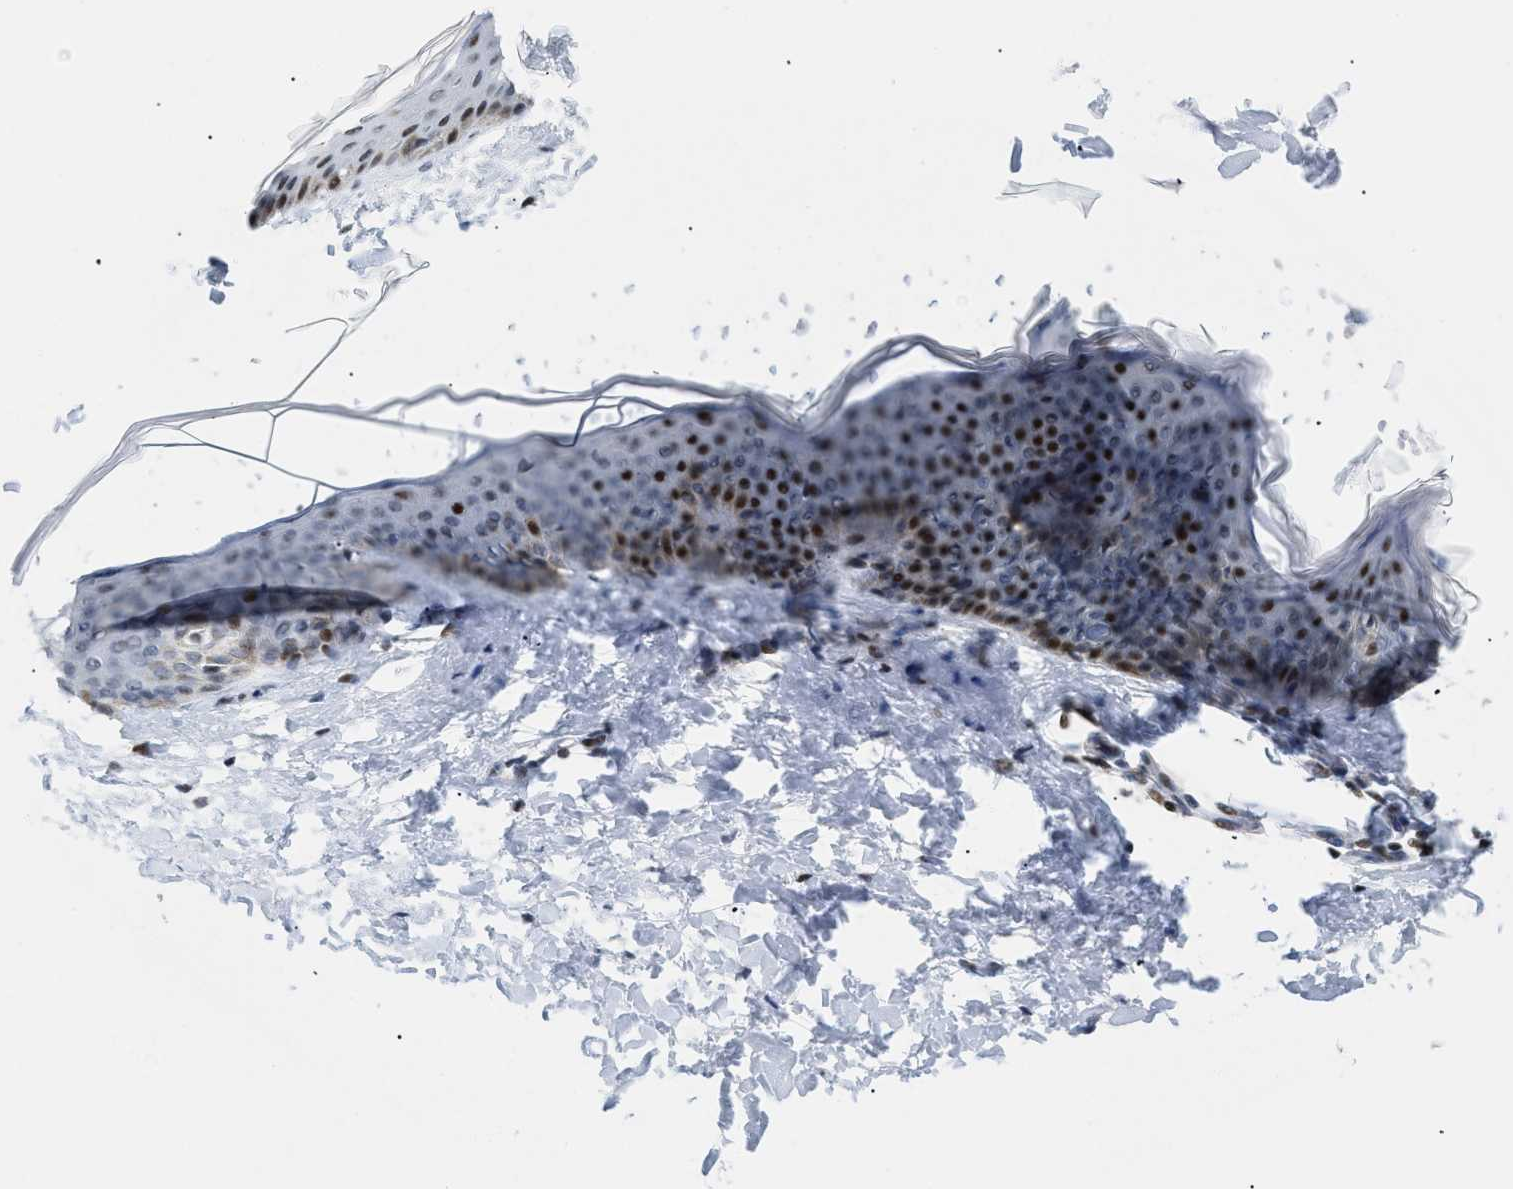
{"staining": {"intensity": "moderate", "quantity": ">75%", "location": "nuclear"}, "tissue": "skin", "cell_type": "Fibroblasts", "image_type": "normal", "snomed": [{"axis": "morphology", "description": "Normal tissue, NOS"}, {"axis": "topography", "description": "Skin"}], "caption": "A micrograph of human skin stained for a protein reveals moderate nuclear brown staining in fibroblasts. (brown staining indicates protein expression, while blue staining denotes nuclei).", "gene": "MED1", "patient": {"sex": "female", "age": 17}}